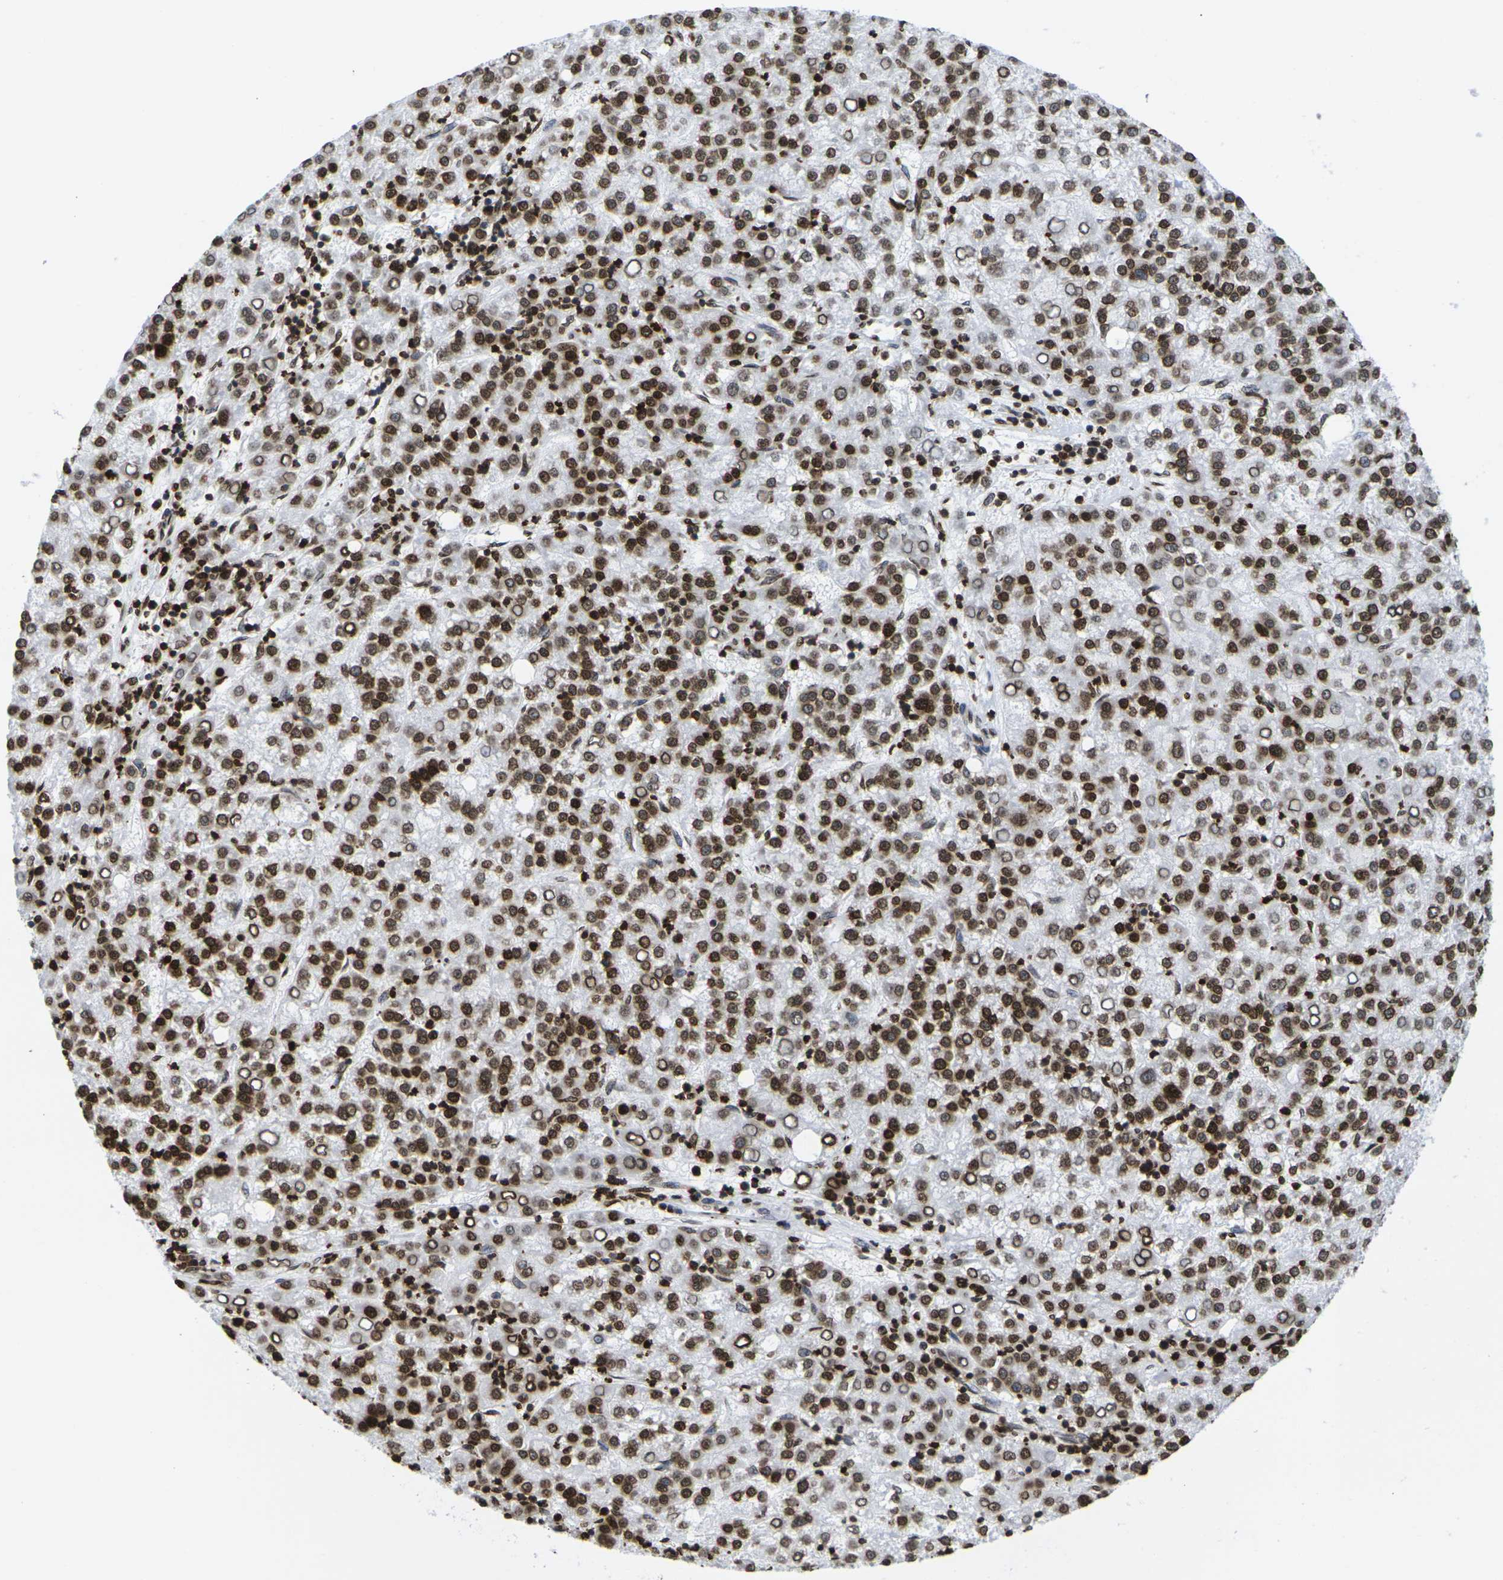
{"staining": {"intensity": "strong", "quantity": ">75%", "location": "cytoplasmic/membranous,nuclear"}, "tissue": "liver cancer", "cell_type": "Tumor cells", "image_type": "cancer", "snomed": [{"axis": "morphology", "description": "Carcinoma, Hepatocellular, NOS"}, {"axis": "topography", "description": "Liver"}], "caption": "Immunohistochemical staining of liver cancer (hepatocellular carcinoma) exhibits high levels of strong cytoplasmic/membranous and nuclear expression in about >75% of tumor cells. (Stains: DAB in brown, nuclei in blue, Microscopy: brightfield microscopy at high magnification).", "gene": "H2AC21", "patient": {"sex": "female", "age": 58}}